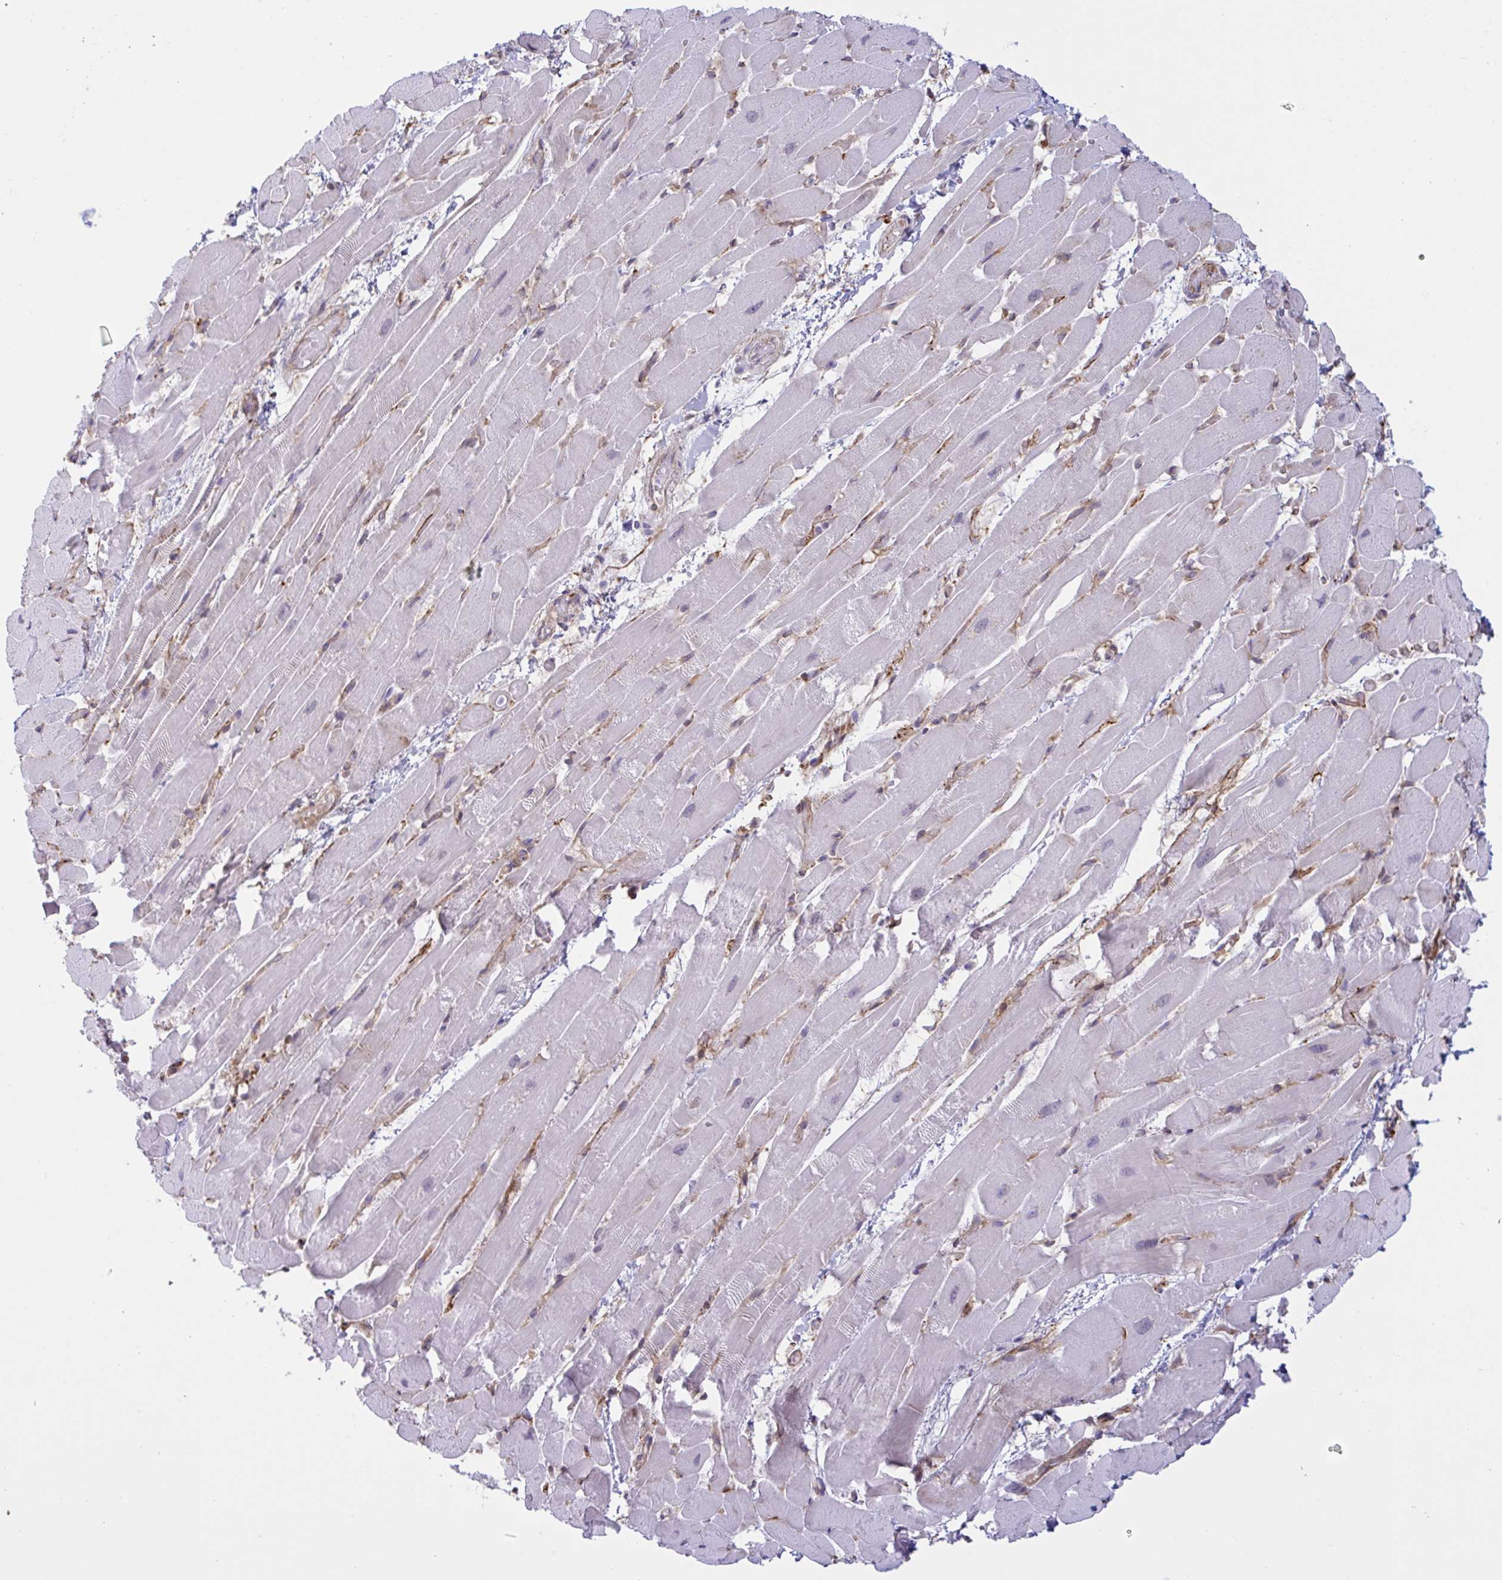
{"staining": {"intensity": "negative", "quantity": "none", "location": "none"}, "tissue": "heart muscle", "cell_type": "Cardiomyocytes", "image_type": "normal", "snomed": [{"axis": "morphology", "description": "Normal tissue, NOS"}, {"axis": "topography", "description": "Heart"}], "caption": "This is an immunohistochemistry photomicrograph of normal human heart muscle. There is no expression in cardiomyocytes.", "gene": "PRRT4", "patient": {"sex": "male", "age": 37}}